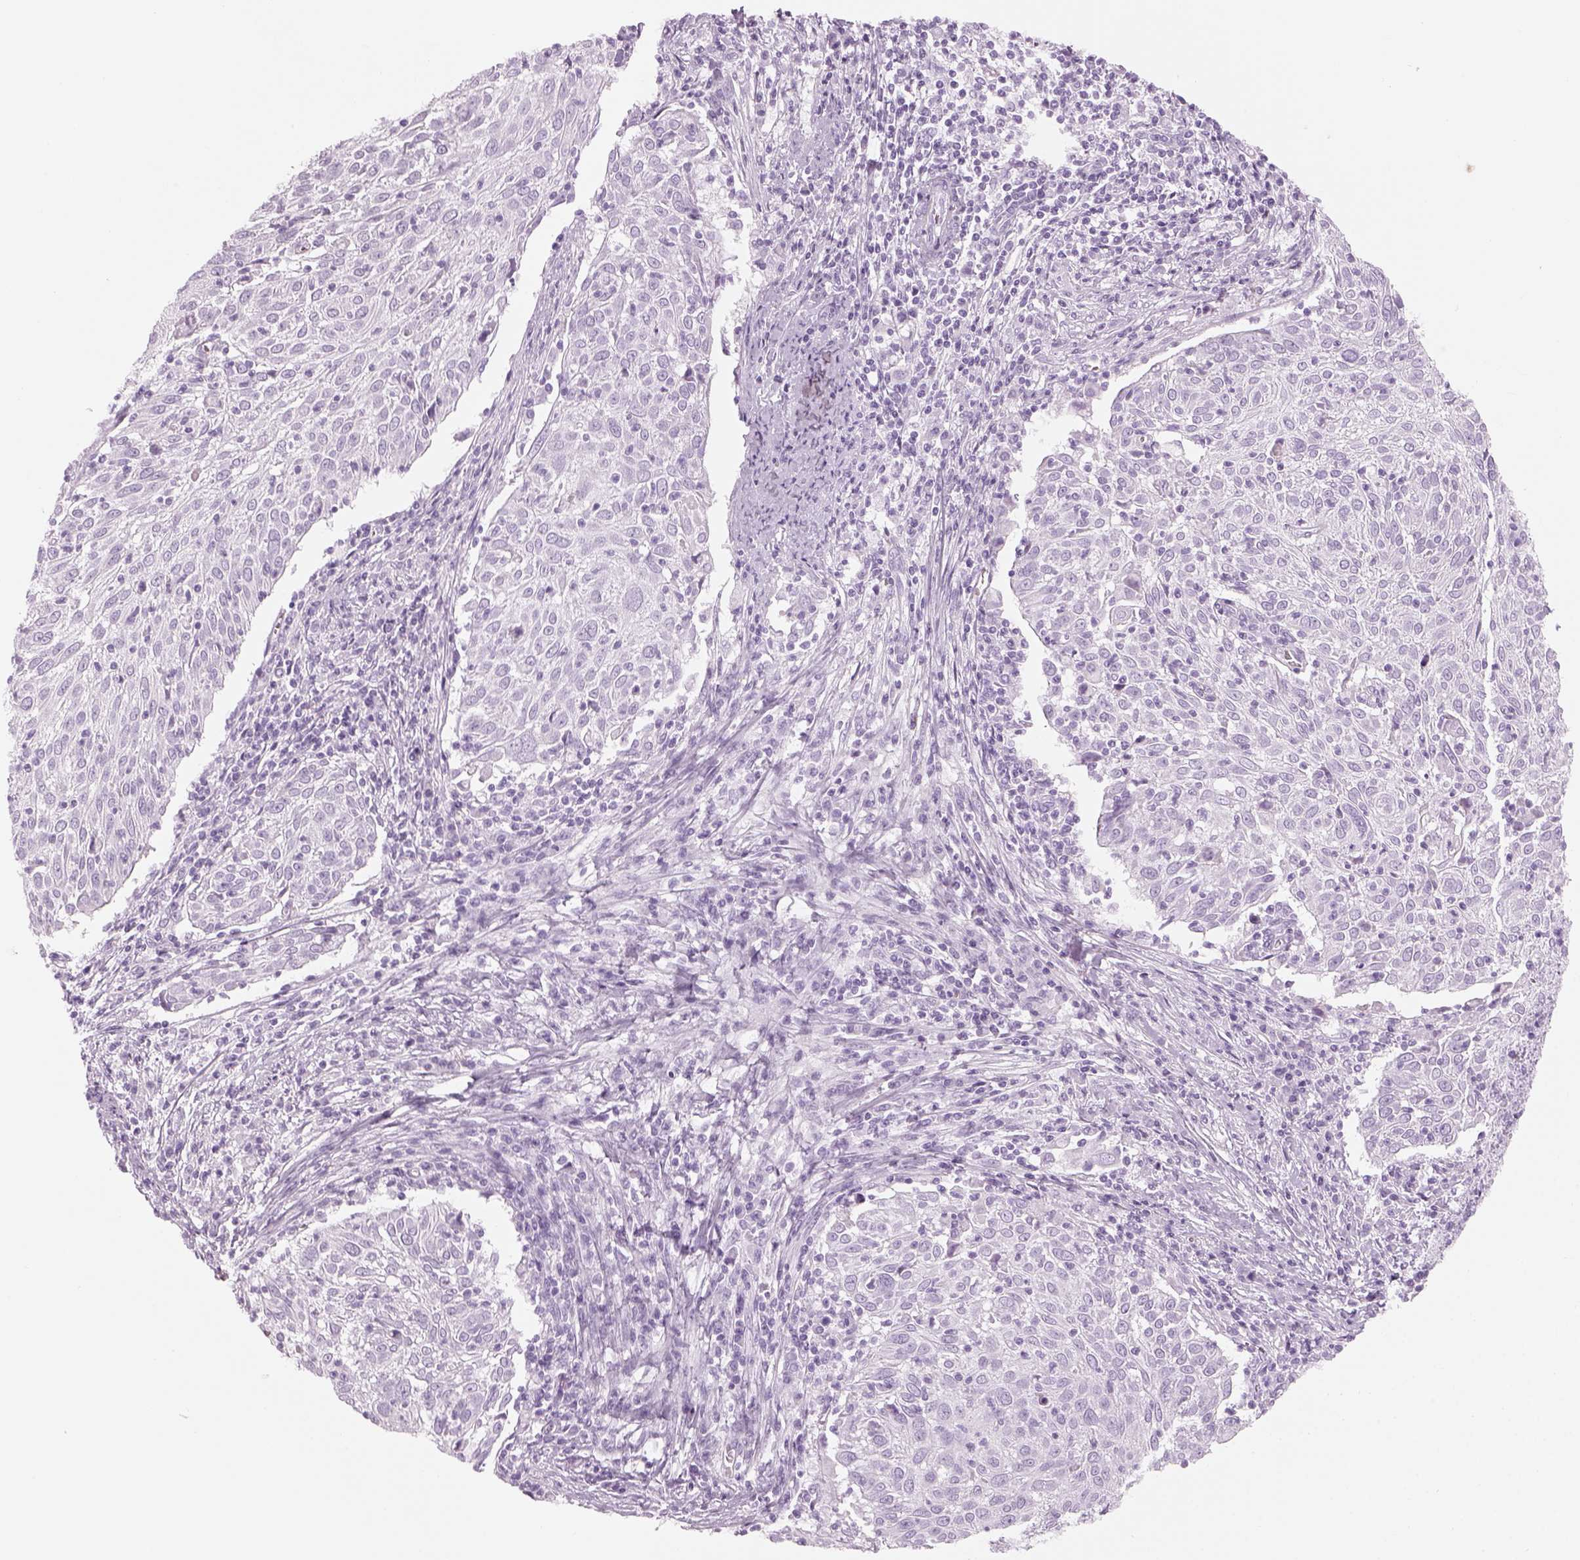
{"staining": {"intensity": "negative", "quantity": "none", "location": "none"}, "tissue": "cervical cancer", "cell_type": "Tumor cells", "image_type": "cancer", "snomed": [{"axis": "morphology", "description": "Squamous cell carcinoma, NOS"}, {"axis": "topography", "description": "Cervix"}], "caption": "Immunohistochemical staining of human cervical cancer shows no significant staining in tumor cells. Nuclei are stained in blue.", "gene": "PABPC1L2B", "patient": {"sex": "female", "age": 39}}